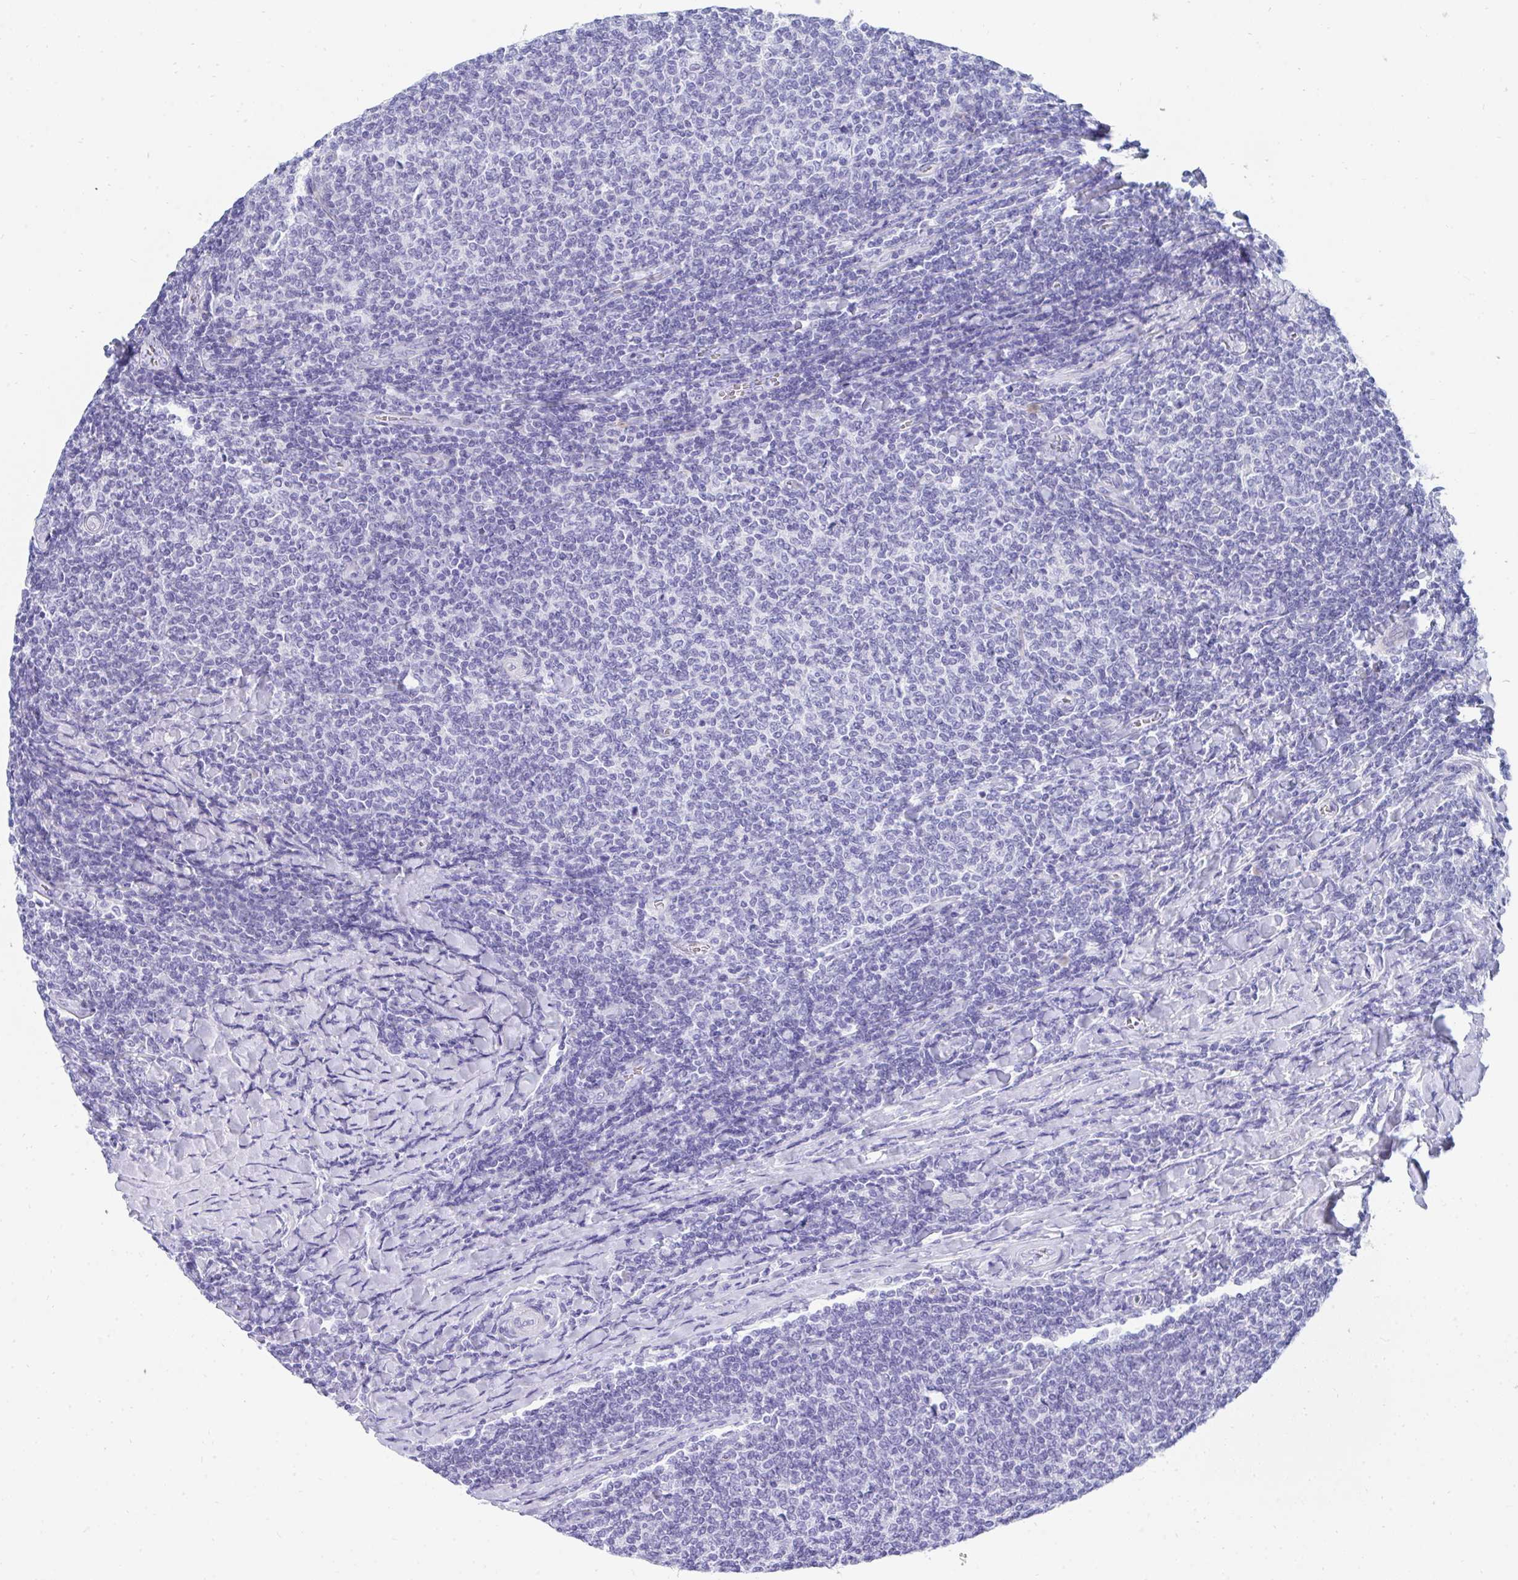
{"staining": {"intensity": "negative", "quantity": "none", "location": "none"}, "tissue": "lymphoma", "cell_type": "Tumor cells", "image_type": "cancer", "snomed": [{"axis": "morphology", "description": "Malignant lymphoma, non-Hodgkin's type, Low grade"}, {"axis": "topography", "description": "Lymph node"}], "caption": "This is a image of immunohistochemistry staining of lymphoma, which shows no positivity in tumor cells.", "gene": "MROH2B", "patient": {"sex": "male", "age": 52}}